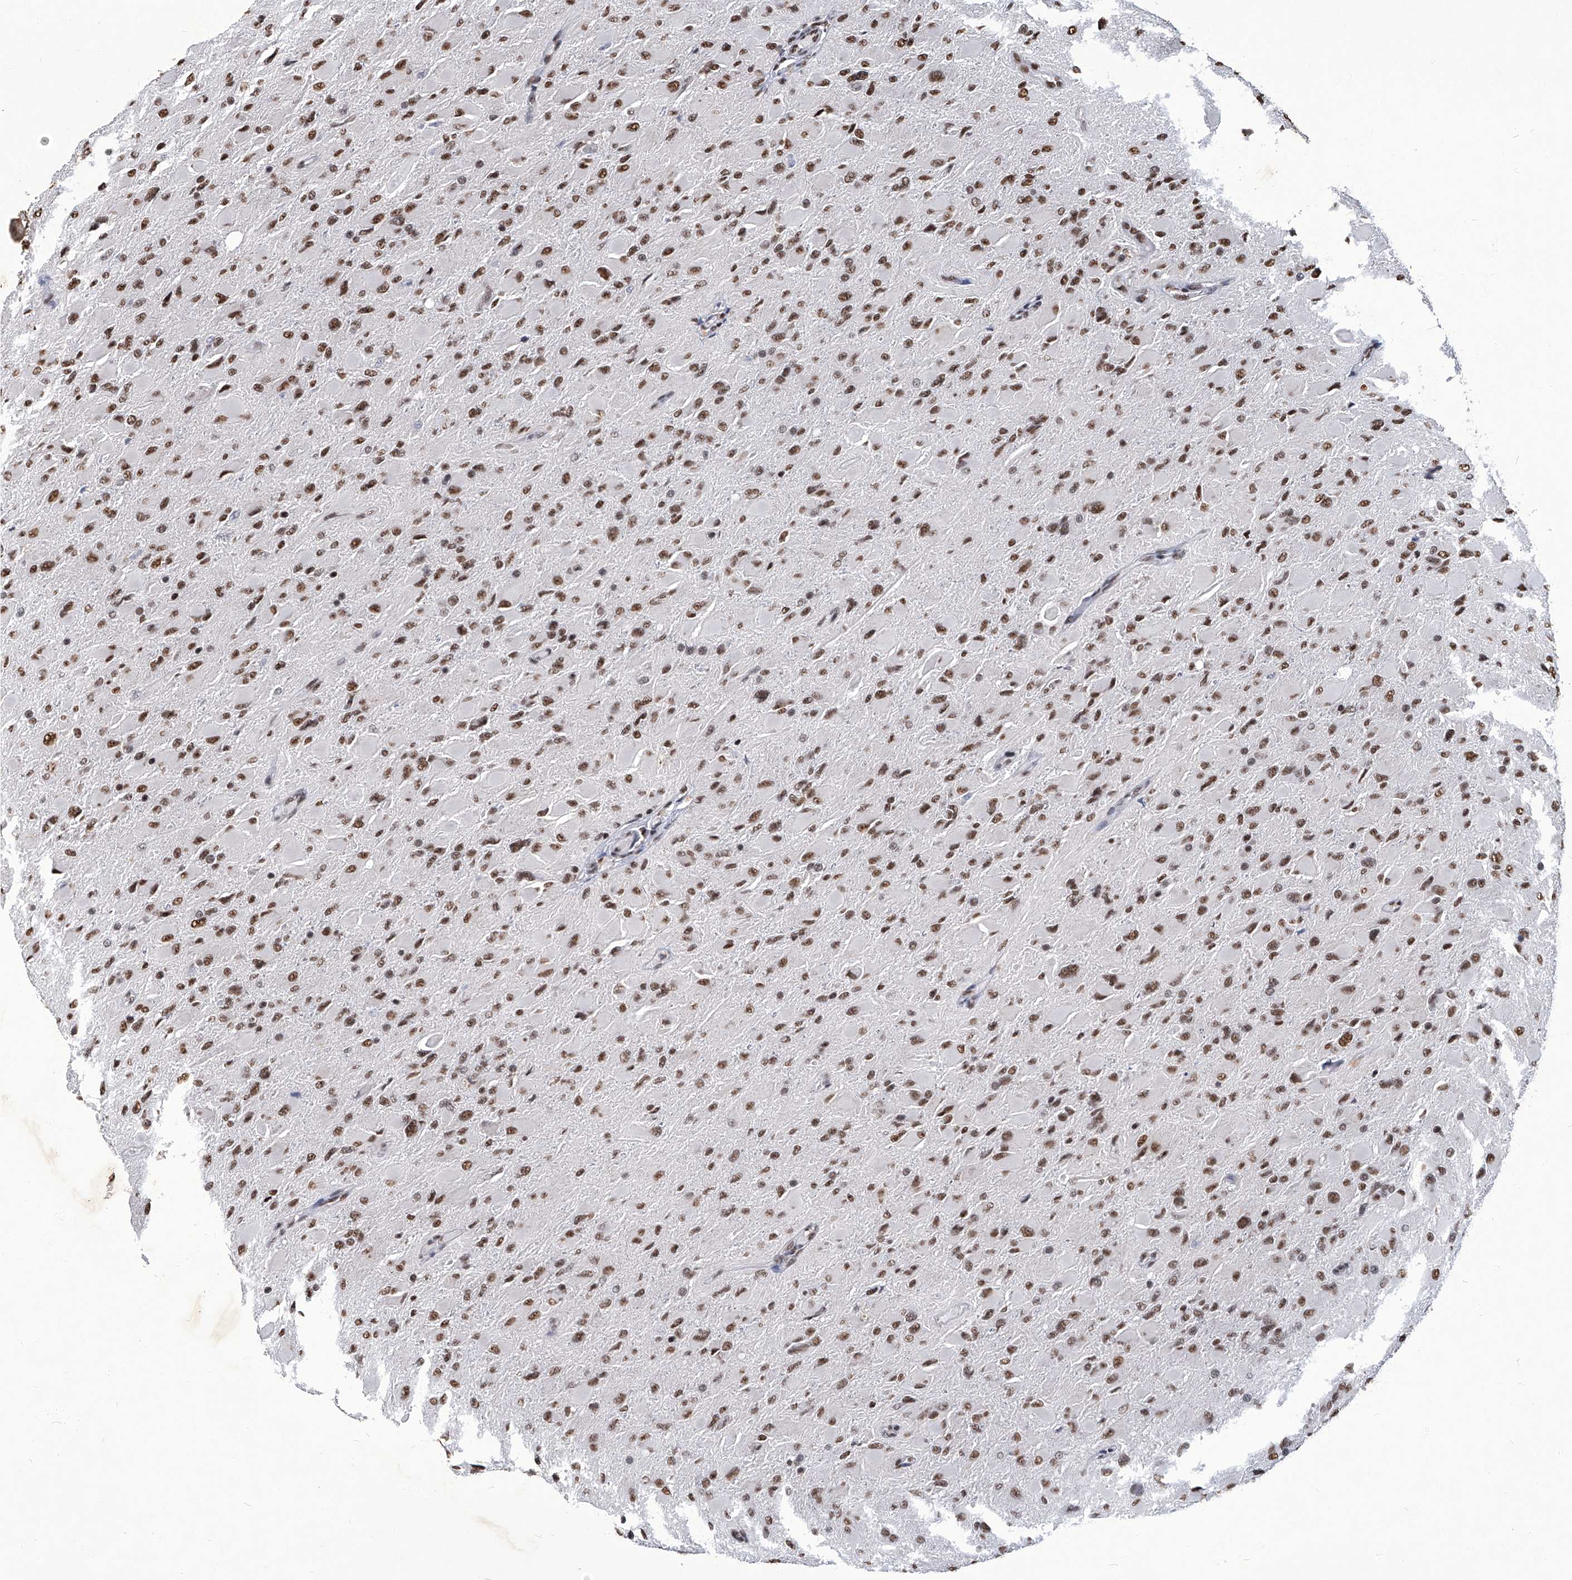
{"staining": {"intensity": "moderate", "quantity": ">75%", "location": "nuclear"}, "tissue": "glioma", "cell_type": "Tumor cells", "image_type": "cancer", "snomed": [{"axis": "morphology", "description": "Glioma, malignant, High grade"}, {"axis": "topography", "description": "Cerebral cortex"}], "caption": "A brown stain labels moderate nuclear expression of a protein in human glioma tumor cells. Using DAB (brown) and hematoxylin (blue) stains, captured at high magnification using brightfield microscopy.", "gene": "HBP1", "patient": {"sex": "female", "age": 36}}